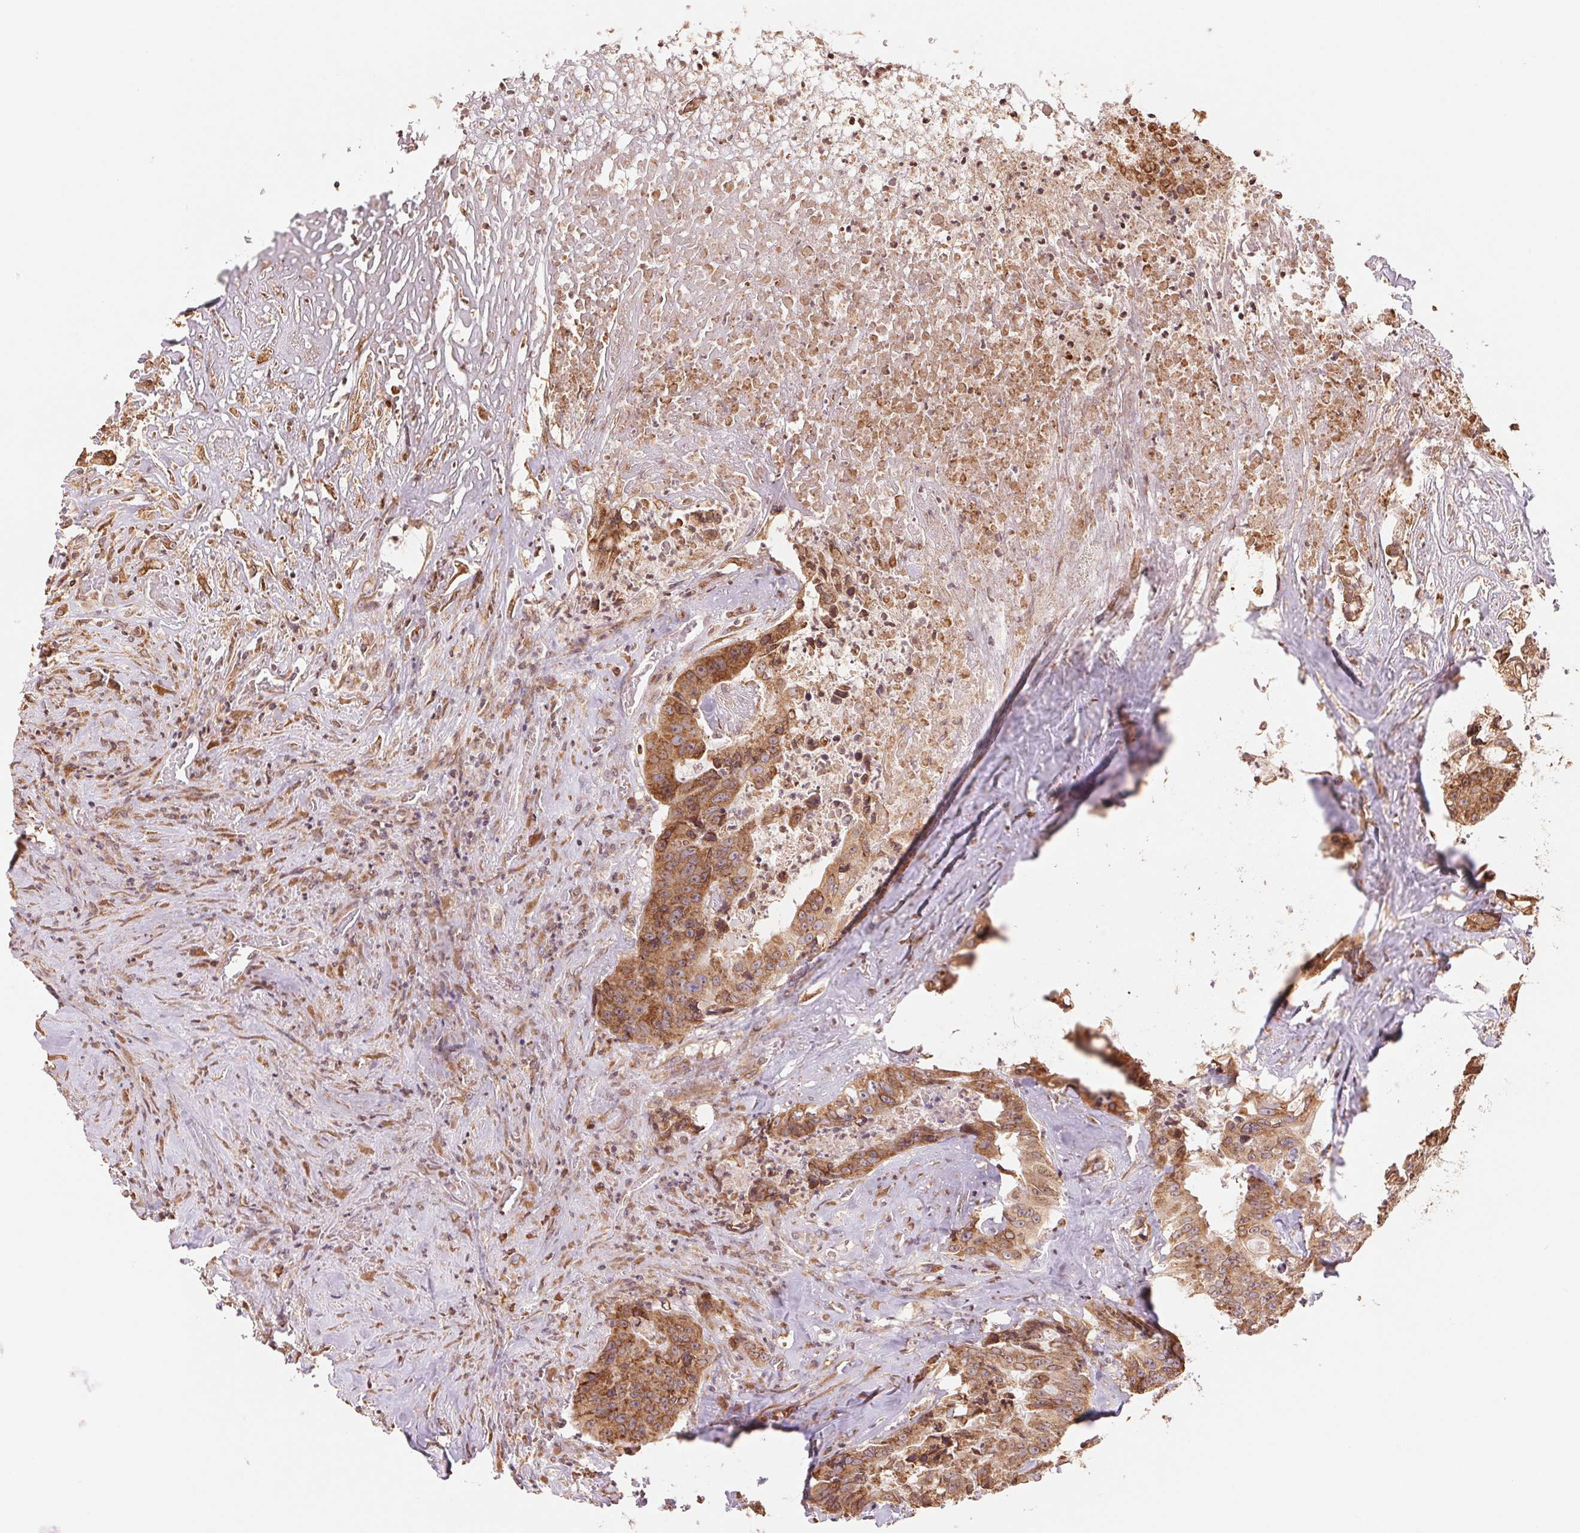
{"staining": {"intensity": "moderate", "quantity": ">75%", "location": "cytoplasmic/membranous"}, "tissue": "colorectal cancer", "cell_type": "Tumor cells", "image_type": "cancer", "snomed": [{"axis": "morphology", "description": "Adenocarcinoma, NOS"}, {"axis": "topography", "description": "Rectum"}], "caption": "Tumor cells demonstrate moderate cytoplasmic/membranous staining in about >75% of cells in colorectal cancer (adenocarcinoma).", "gene": "RPN1", "patient": {"sex": "female", "age": 62}}